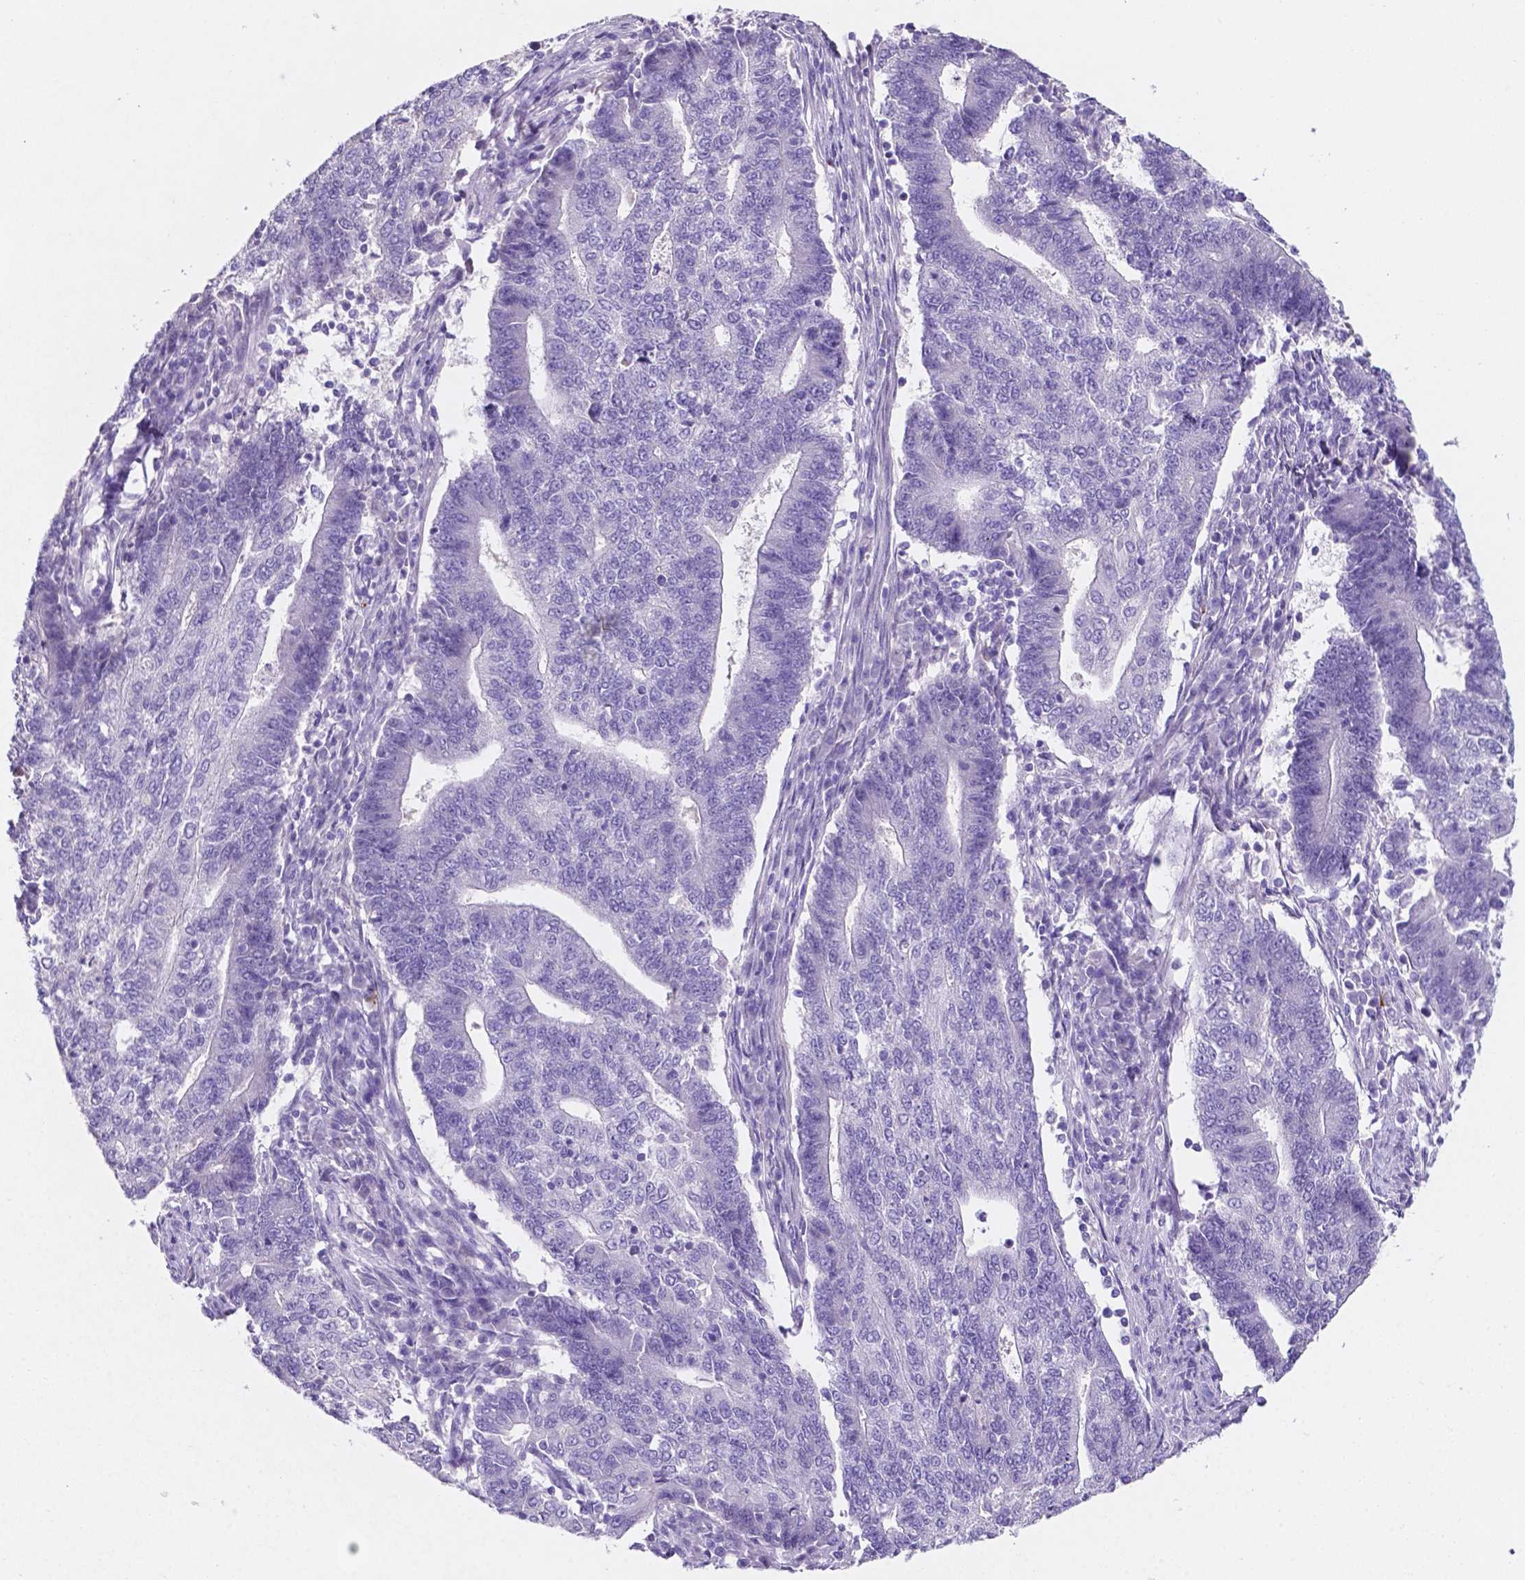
{"staining": {"intensity": "negative", "quantity": "none", "location": "none"}, "tissue": "endometrial cancer", "cell_type": "Tumor cells", "image_type": "cancer", "snomed": [{"axis": "morphology", "description": "Adenocarcinoma, NOS"}, {"axis": "topography", "description": "Uterus"}, {"axis": "topography", "description": "Endometrium"}], "caption": "Endometrial cancer was stained to show a protein in brown. There is no significant positivity in tumor cells.", "gene": "EBLN2", "patient": {"sex": "female", "age": 54}}